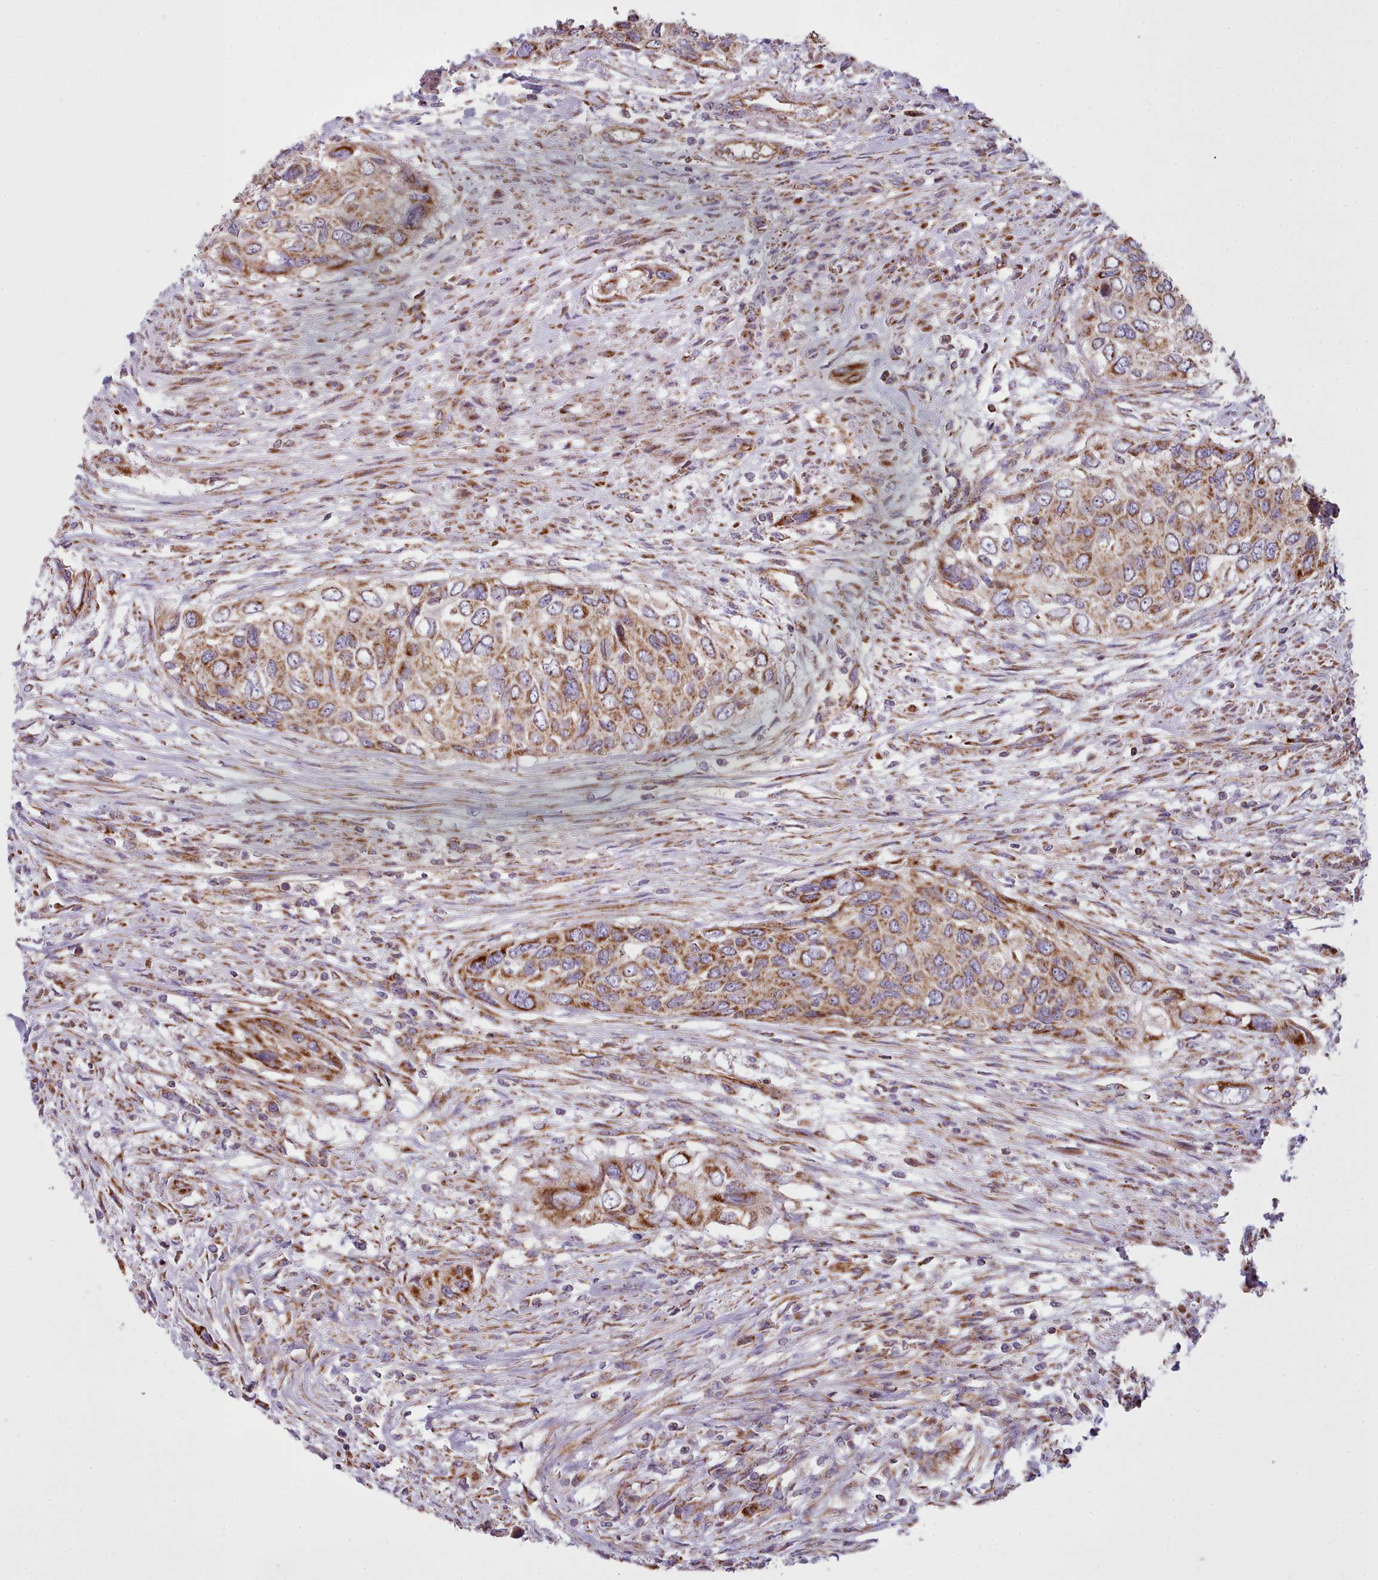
{"staining": {"intensity": "moderate", "quantity": ">75%", "location": "cytoplasmic/membranous"}, "tissue": "urothelial cancer", "cell_type": "Tumor cells", "image_type": "cancer", "snomed": [{"axis": "morphology", "description": "Urothelial carcinoma, High grade"}, {"axis": "topography", "description": "Urinary bladder"}], "caption": "High-magnification brightfield microscopy of urothelial carcinoma (high-grade) stained with DAB (3,3'-diaminobenzidine) (brown) and counterstained with hematoxylin (blue). tumor cells exhibit moderate cytoplasmic/membranous staining is appreciated in approximately>75% of cells. (DAB (3,3'-diaminobenzidine) IHC with brightfield microscopy, high magnification).", "gene": "SRP54", "patient": {"sex": "female", "age": 60}}